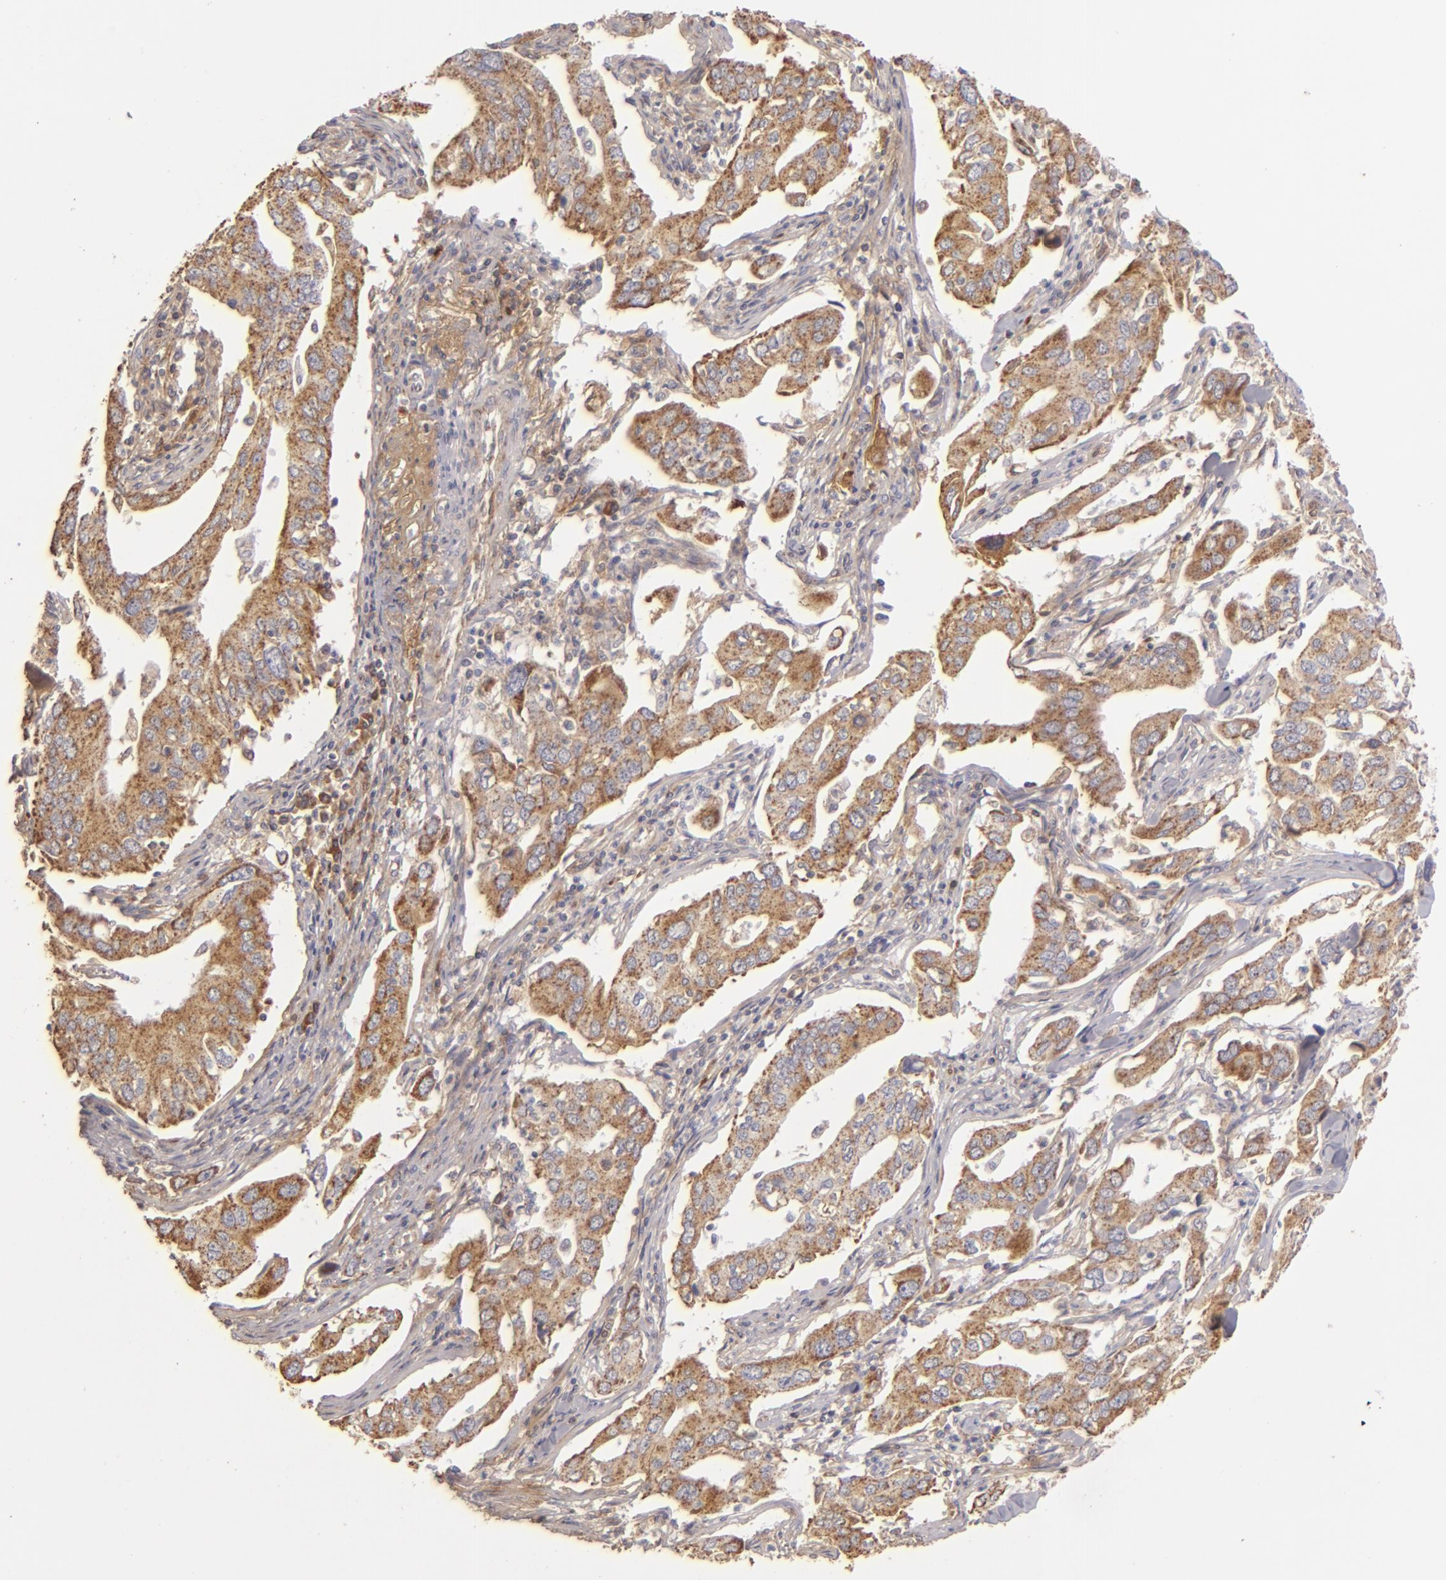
{"staining": {"intensity": "moderate", "quantity": ">75%", "location": "cytoplasmic/membranous"}, "tissue": "lung cancer", "cell_type": "Tumor cells", "image_type": "cancer", "snomed": [{"axis": "morphology", "description": "Adenocarcinoma, NOS"}, {"axis": "topography", "description": "Lung"}], "caption": "Tumor cells exhibit moderate cytoplasmic/membranous staining in about >75% of cells in lung cancer (adenocarcinoma). The staining was performed using DAB to visualize the protein expression in brown, while the nuclei were stained in blue with hematoxylin (Magnification: 20x).", "gene": "CFB", "patient": {"sex": "male", "age": 48}}